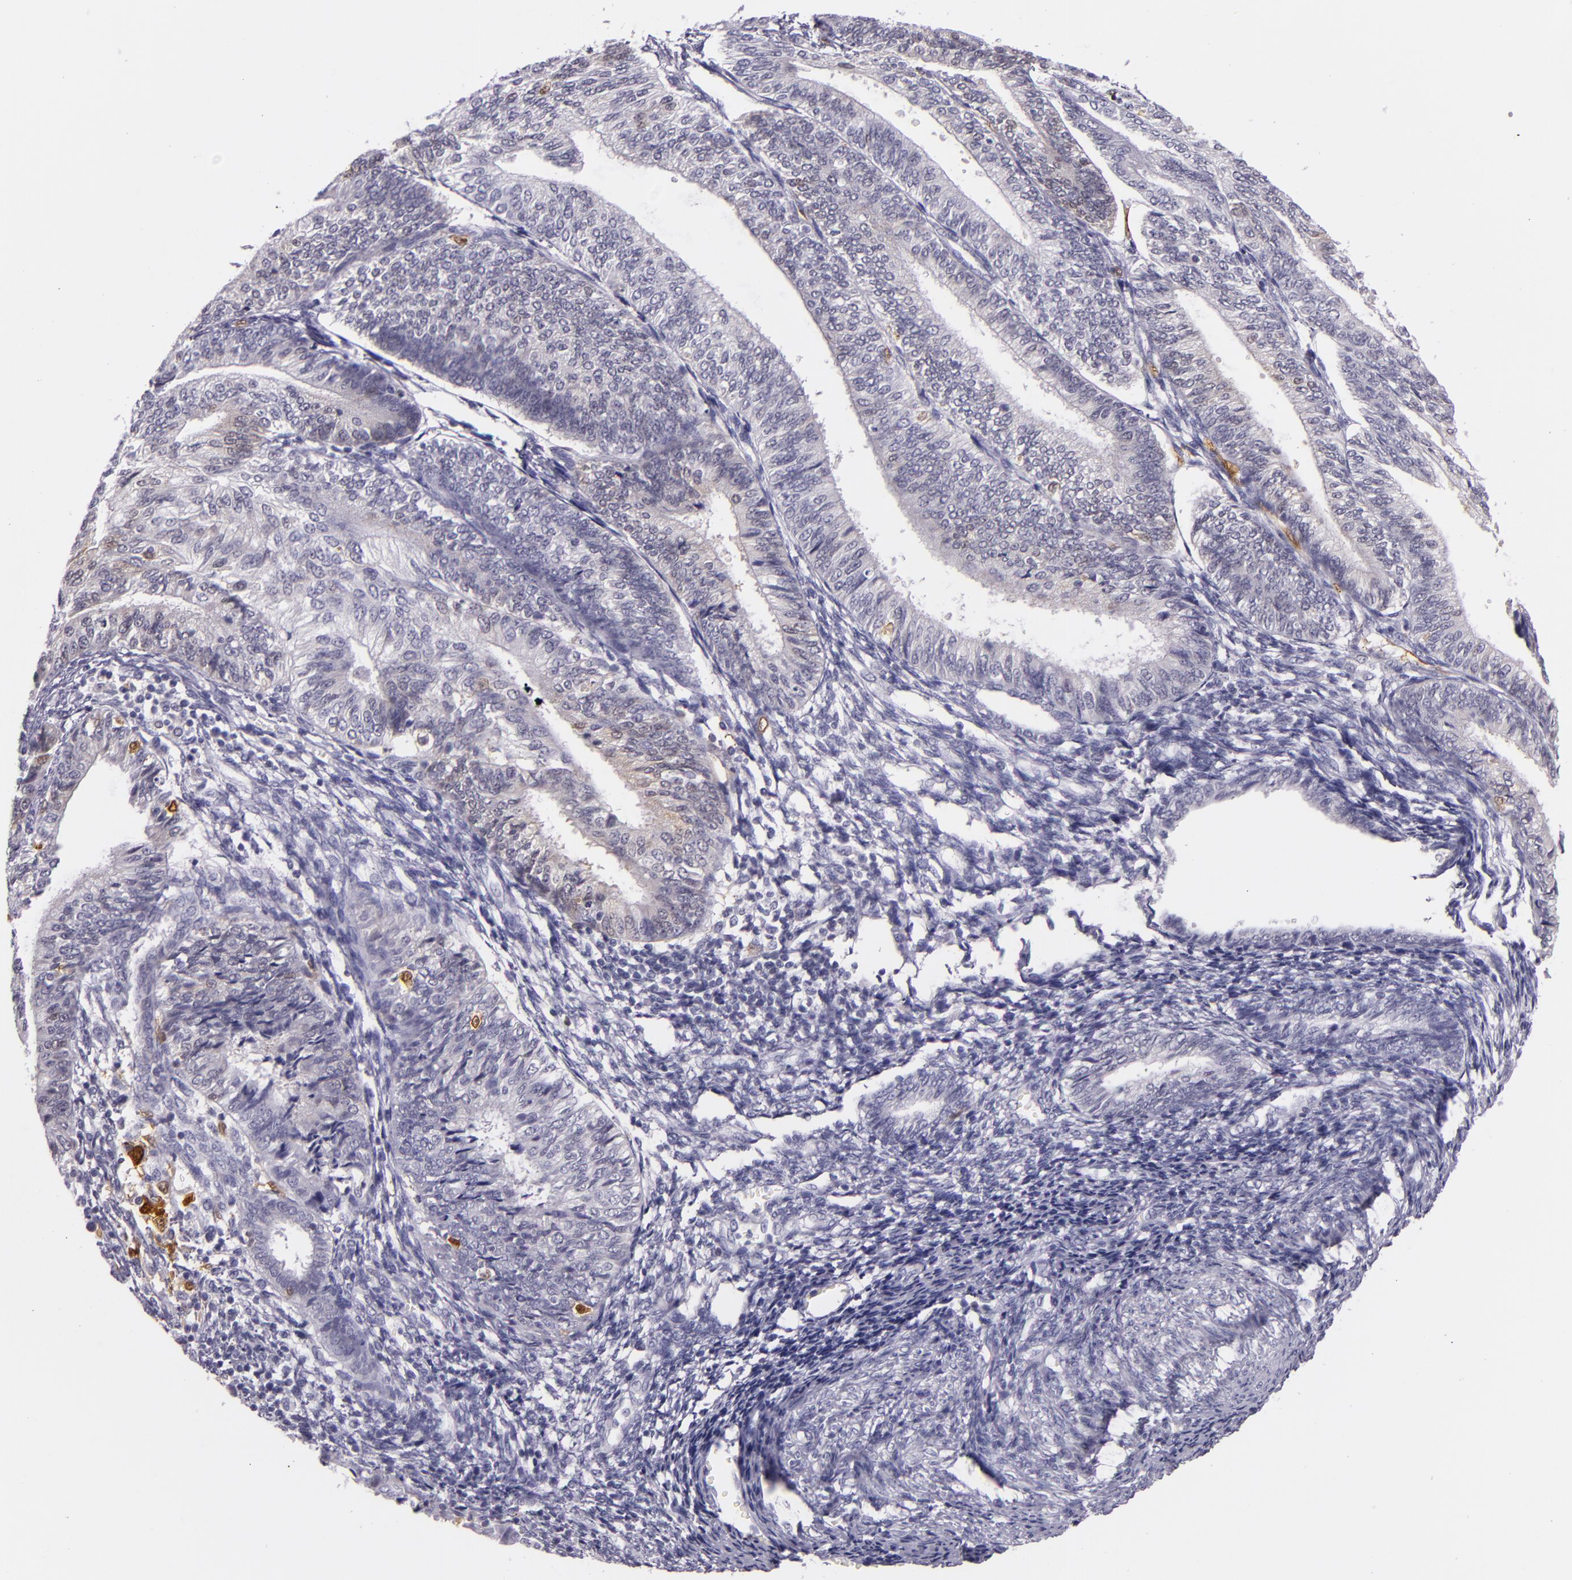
{"staining": {"intensity": "moderate", "quantity": "<25%", "location": "nuclear"}, "tissue": "endometrial cancer", "cell_type": "Tumor cells", "image_type": "cancer", "snomed": [{"axis": "morphology", "description": "Adenocarcinoma, NOS"}, {"axis": "topography", "description": "Endometrium"}], "caption": "Immunohistochemical staining of endometrial cancer exhibits low levels of moderate nuclear protein expression in about <25% of tumor cells.", "gene": "MT1A", "patient": {"sex": "female", "age": 55}}